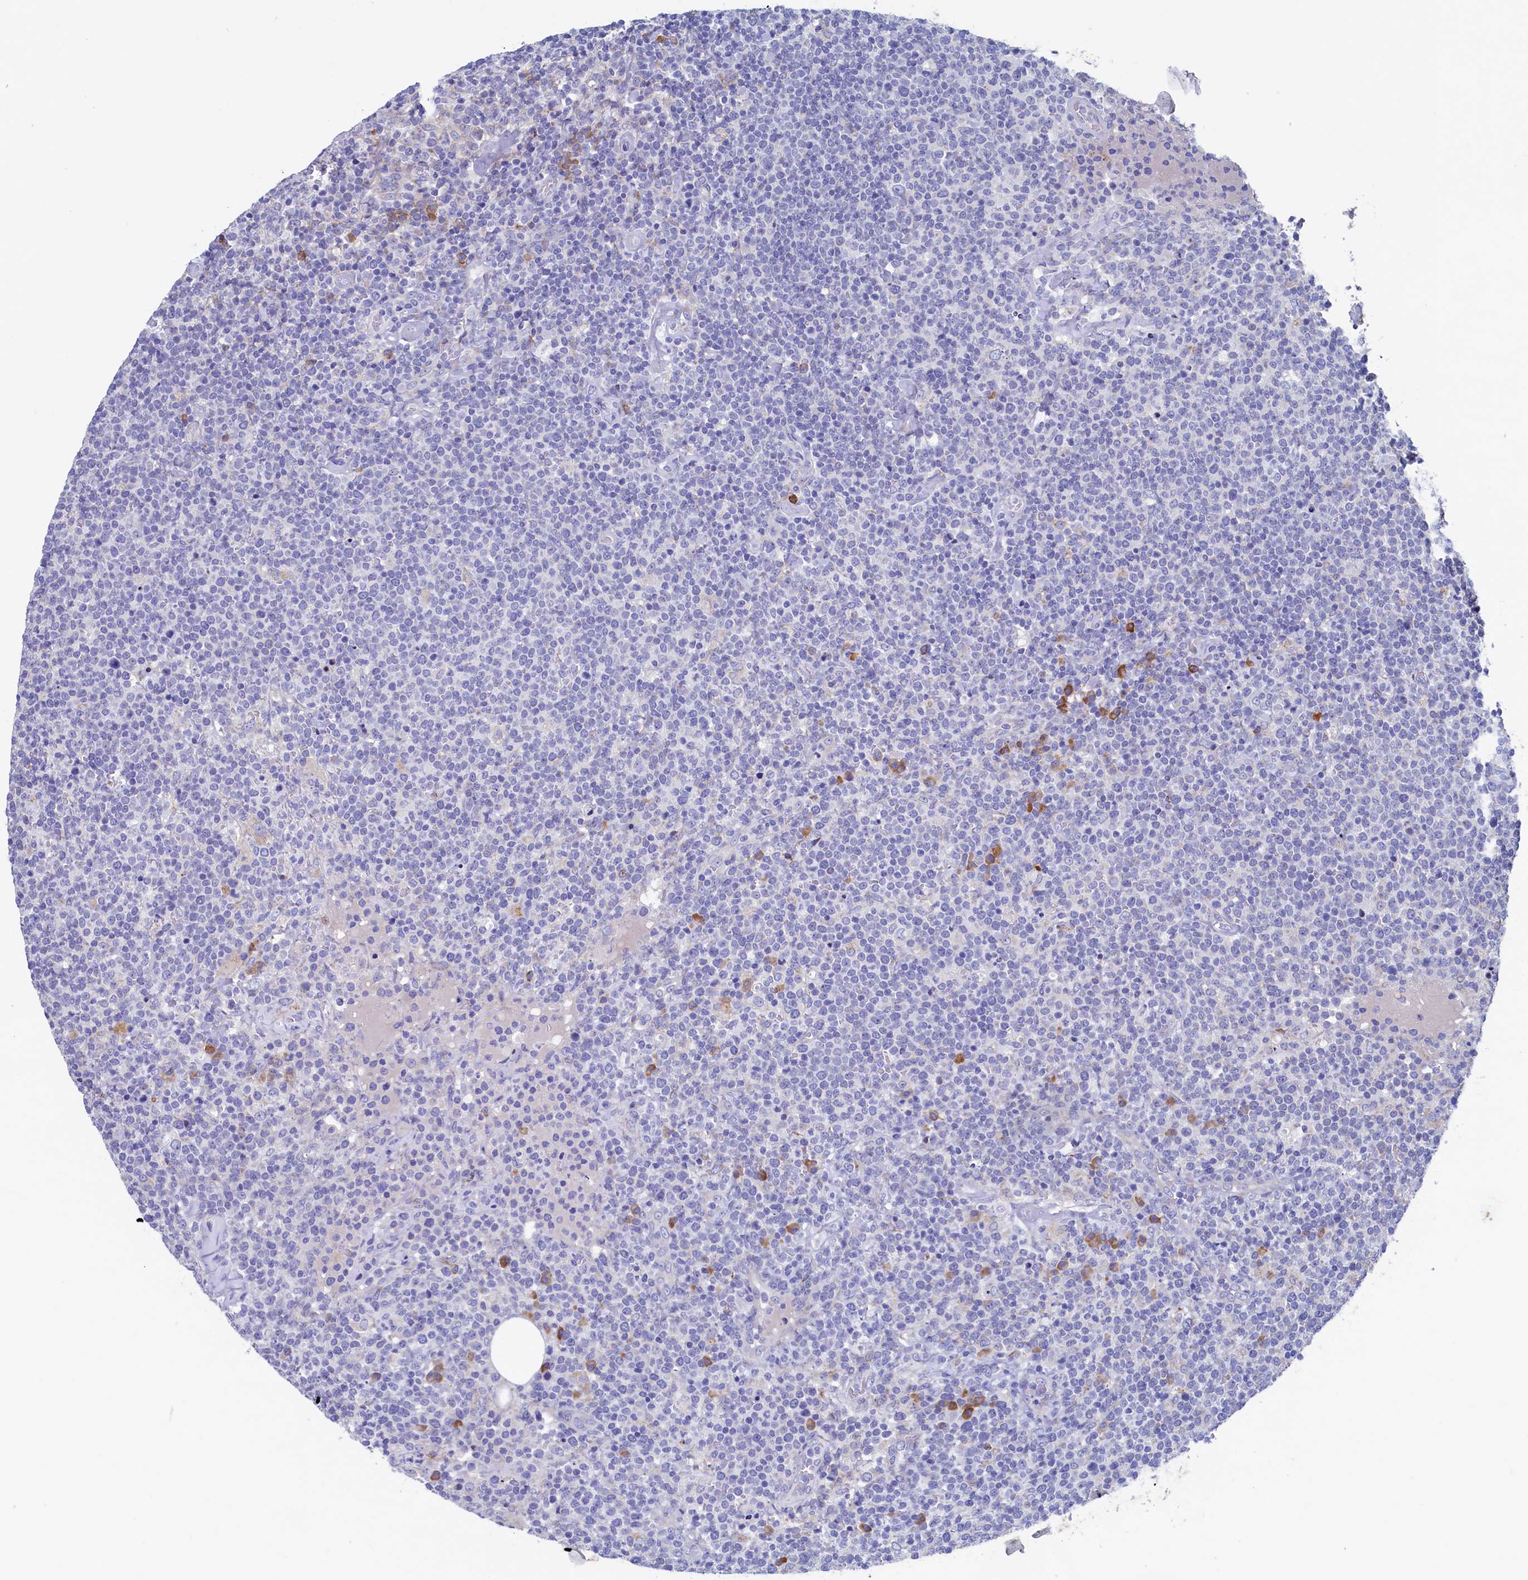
{"staining": {"intensity": "negative", "quantity": "none", "location": "none"}, "tissue": "lymphoma", "cell_type": "Tumor cells", "image_type": "cancer", "snomed": [{"axis": "morphology", "description": "Malignant lymphoma, non-Hodgkin's type, High grade"}, {"axis": "topography", "description": "Lymph node"}], "caption": "A high-resolution histopathology image shows immunohistochemistry staining of lymphoma, which exhibits no significant staining in tumor cells.", "gene": "CBLIF", "patient": {"sex": "male", "age": 61}}